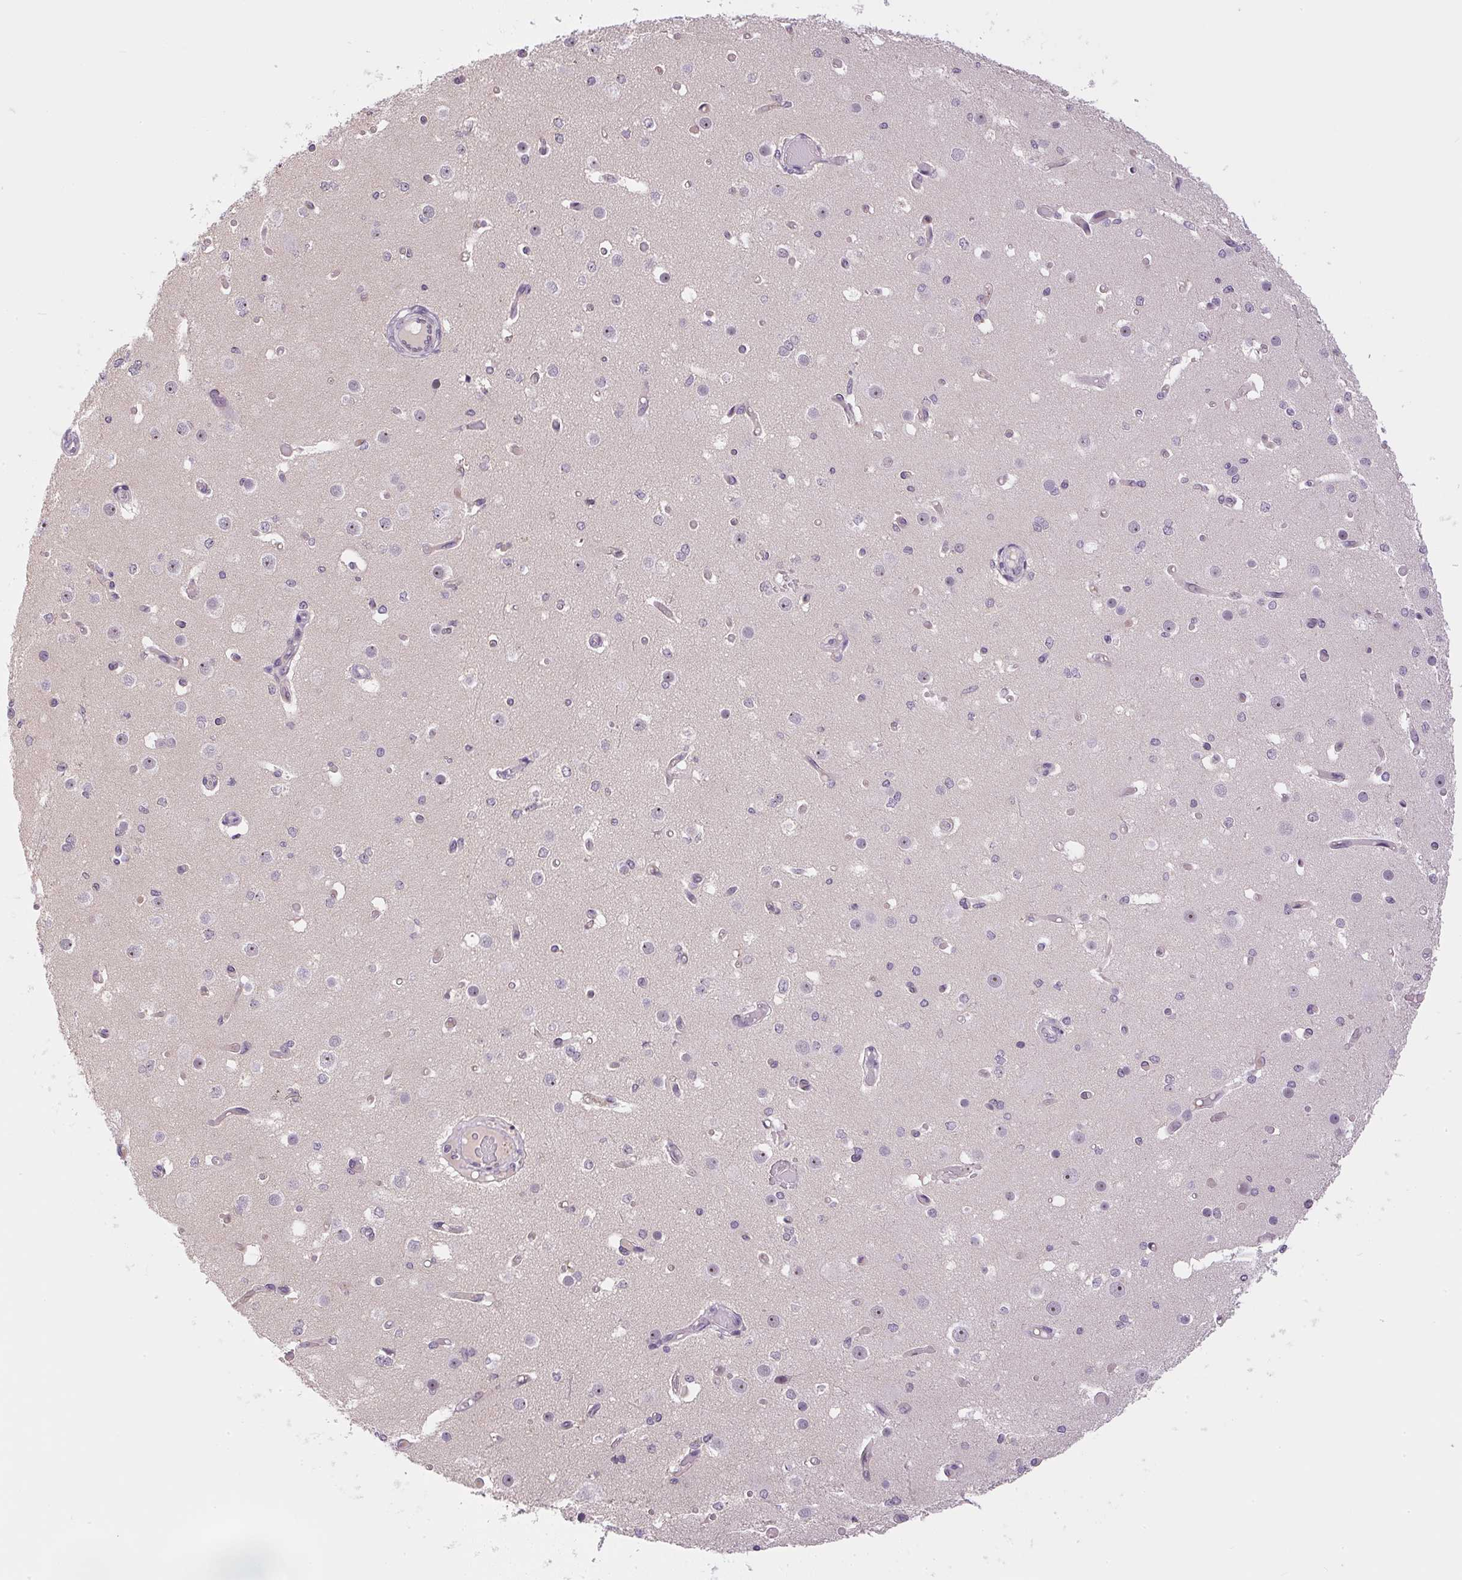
{"staining": {"intensity": "negative", "quantity": "none", "location": "none"}, "tissue": "cerebral cortex", "cell_type": "Endothelial cells", "image_type": "normal", "snomed": [{"axis": "morphology", "description": "Normal tissue, NOS"}, {"axis": "morphology", "description": "Inflammation, NOS"}, {"axis": "topography", "description": "Cerebral cortex"}], "caption": "Human cerebral cortex stained for a protein using immunohistochemistry shows no staining in endothelial cells.", "gene": "SGF29", "patient": {"sex": "male", "age": 6}}